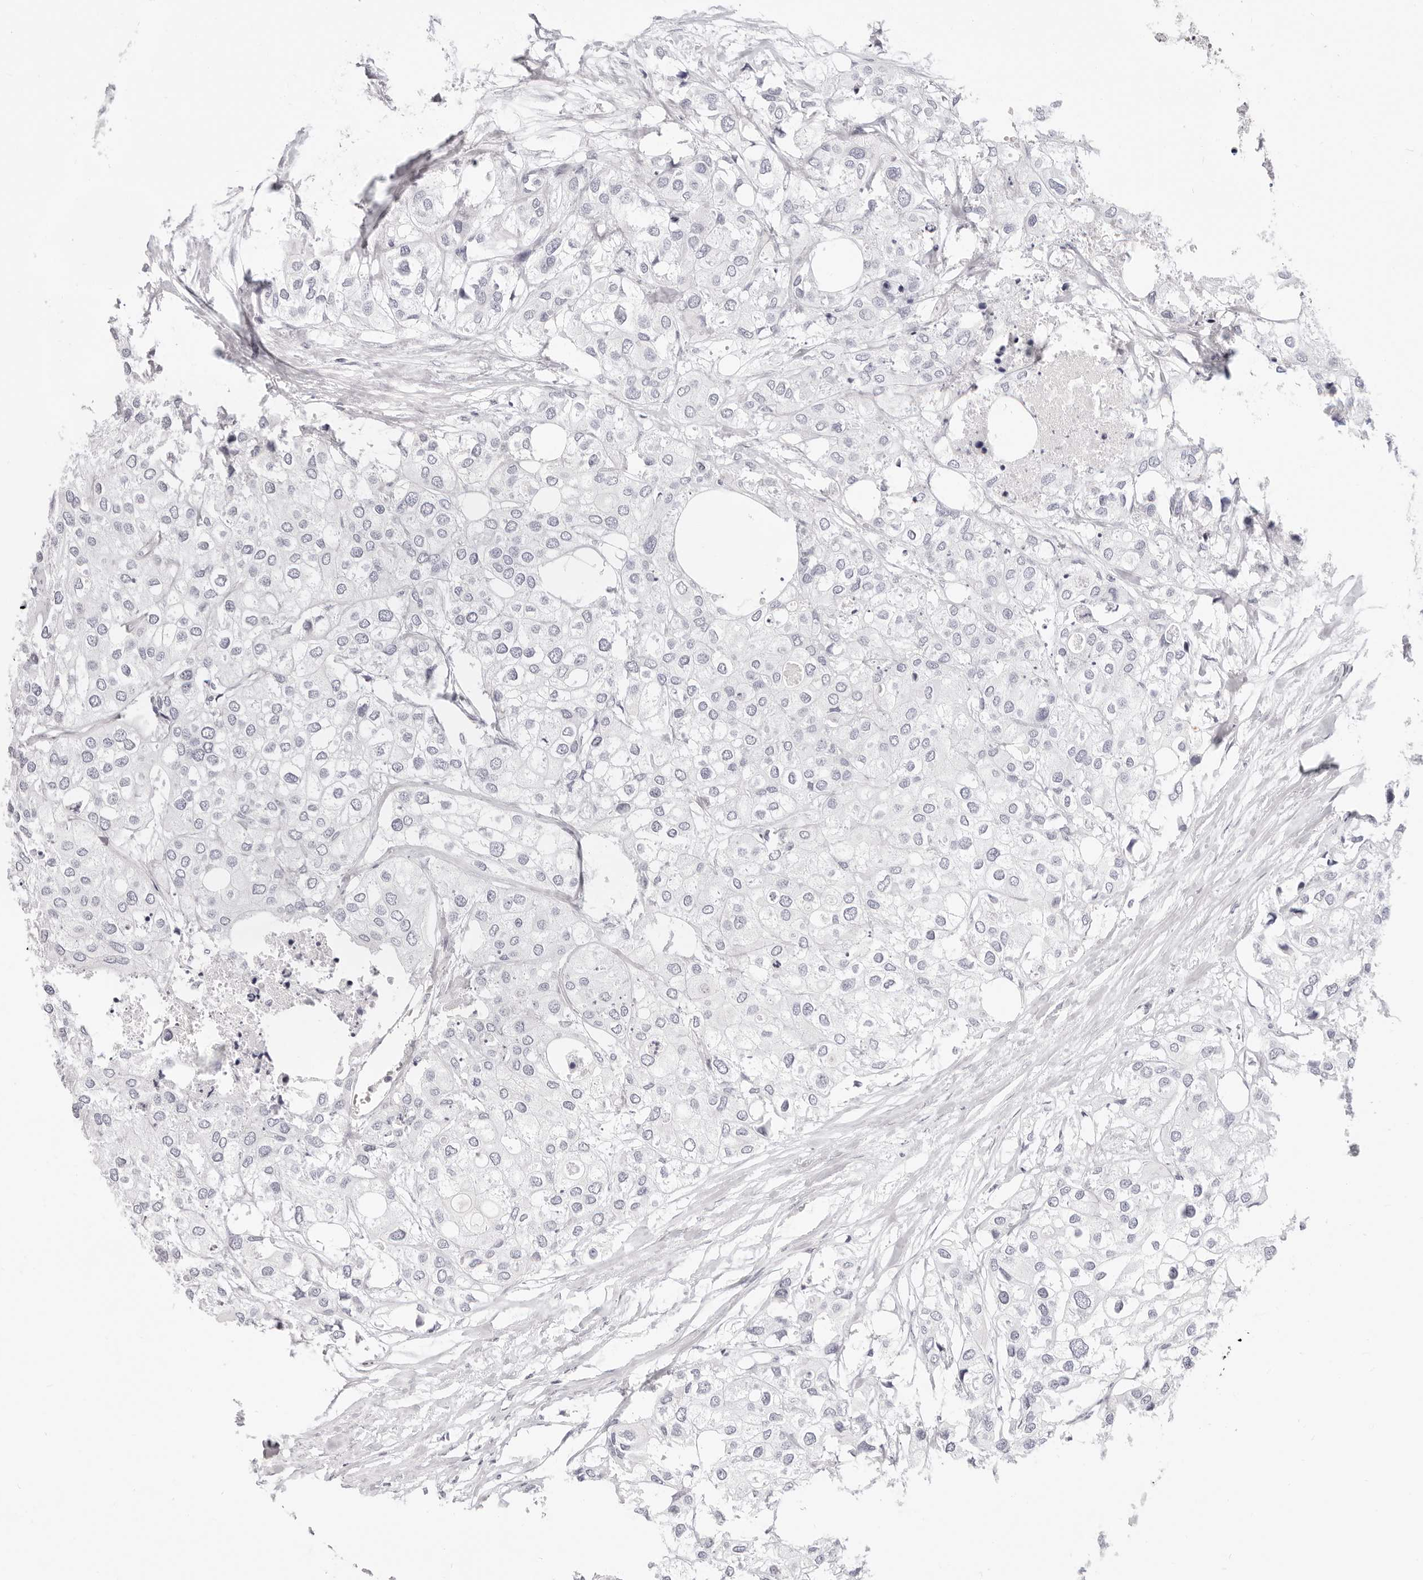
{"staining": {"intensity": "negative", "quantity": "none", "location": "none"}, "tissue": "urothelial cancer", "cell_type": "Tumor cells", "image_type": "cancer", "snomed": [{"axis": "morphology", "description": "Urothelial carcinoma, High grade"}, {"axis": "topography", "description": "Urinary bladder"}], "caption": "The image shows no staining of tumor cells in urothelial cancer. (Brightfield microscopy of DAB immunohistochemistry at high magnification).", "gene": "CAMP", "patient": {"sex": "male", "age": 64}}